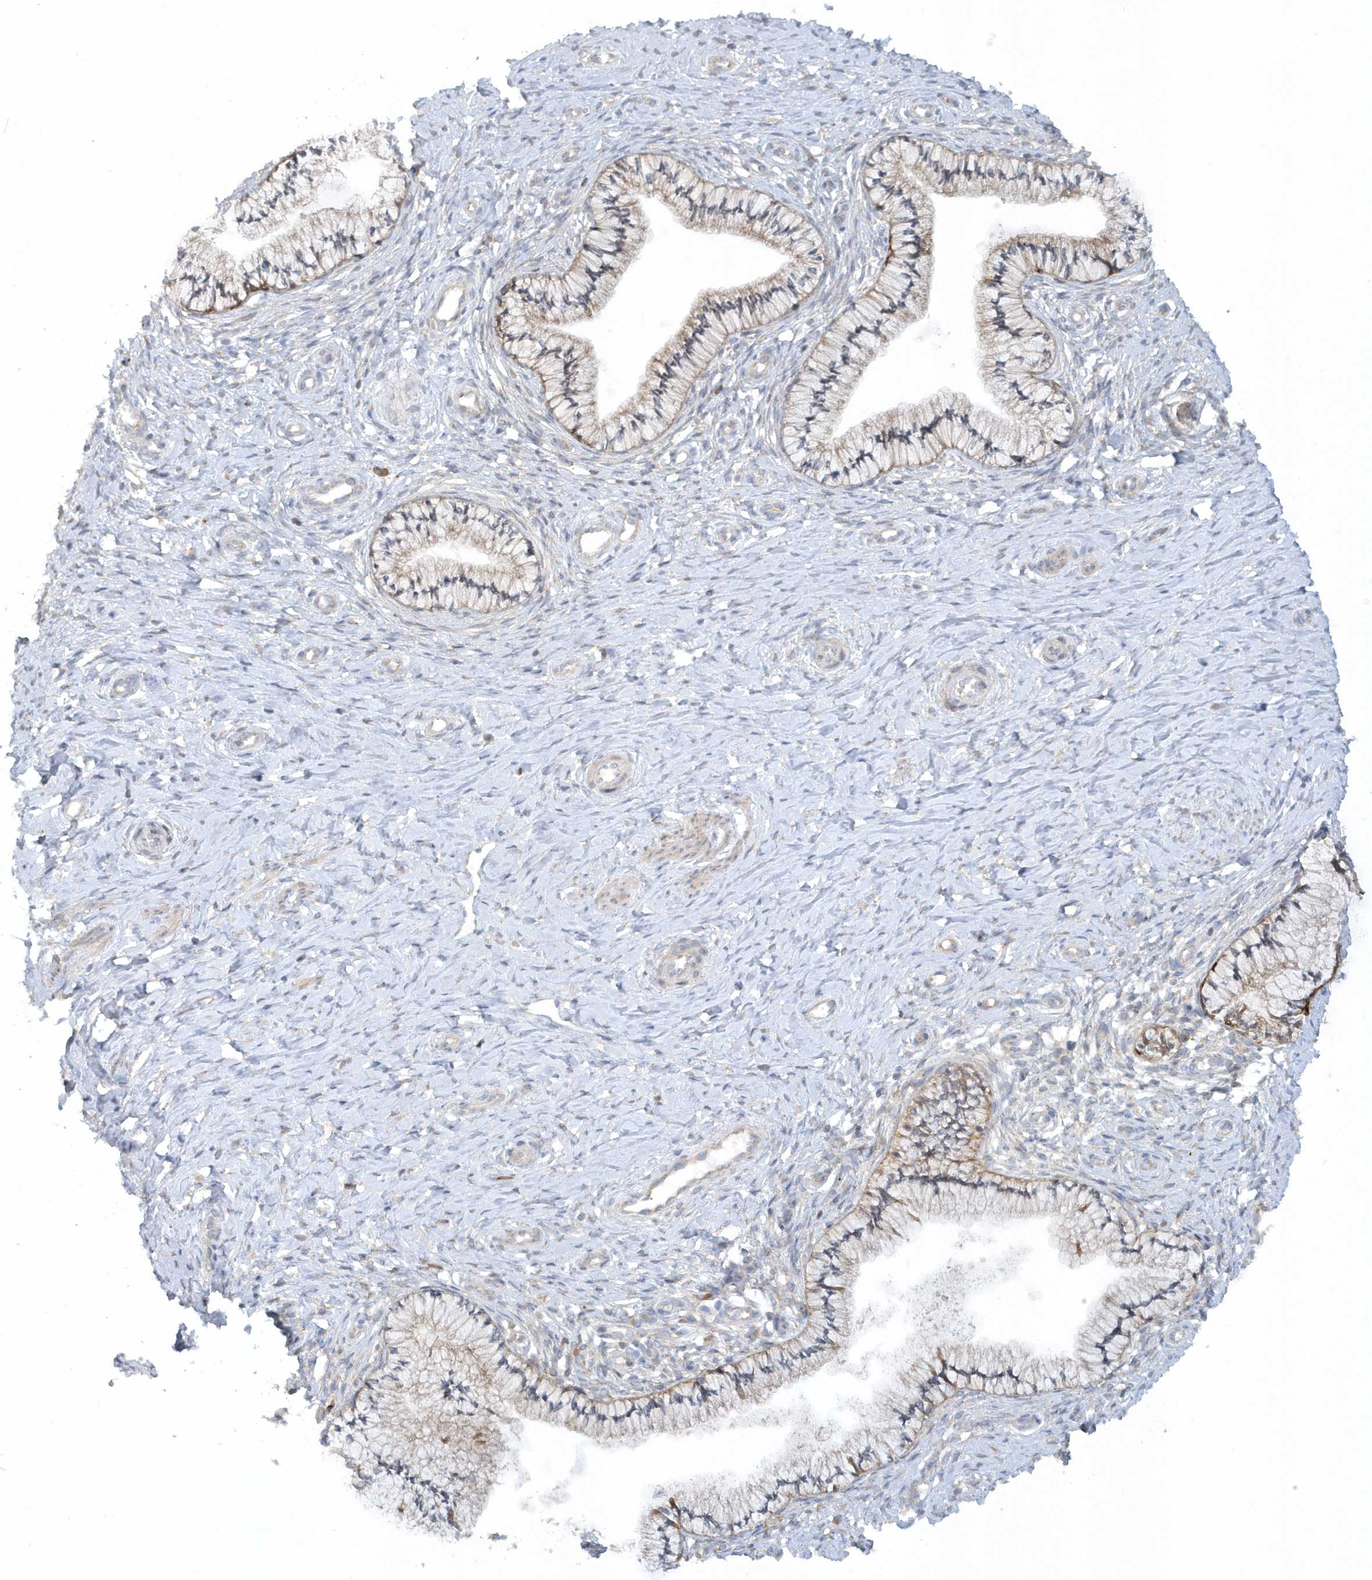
{"staining": {"intensity": "moderate", "quantity": "25%-75%", "location": "cytoplasmic/membranous"}, "tissue": "cervix", "cell_type": "Glandular cells", "image_type": "normal", "snomed": [{"axis": "morphology", "description": "Normal tissue, NOS"}, {"axis": "topography", "description": "Cervix"}], "caption": "Protein expression by IHC reveals moderate cytoplasmic/membranous positivity in approximately 25%-75% of glandular cells in unremarkable cervix. (DAB IHC with brightfield microscopy, high magnification).", "gene": "CNOT10", "patient": {"sex": "female", "age": 36}}